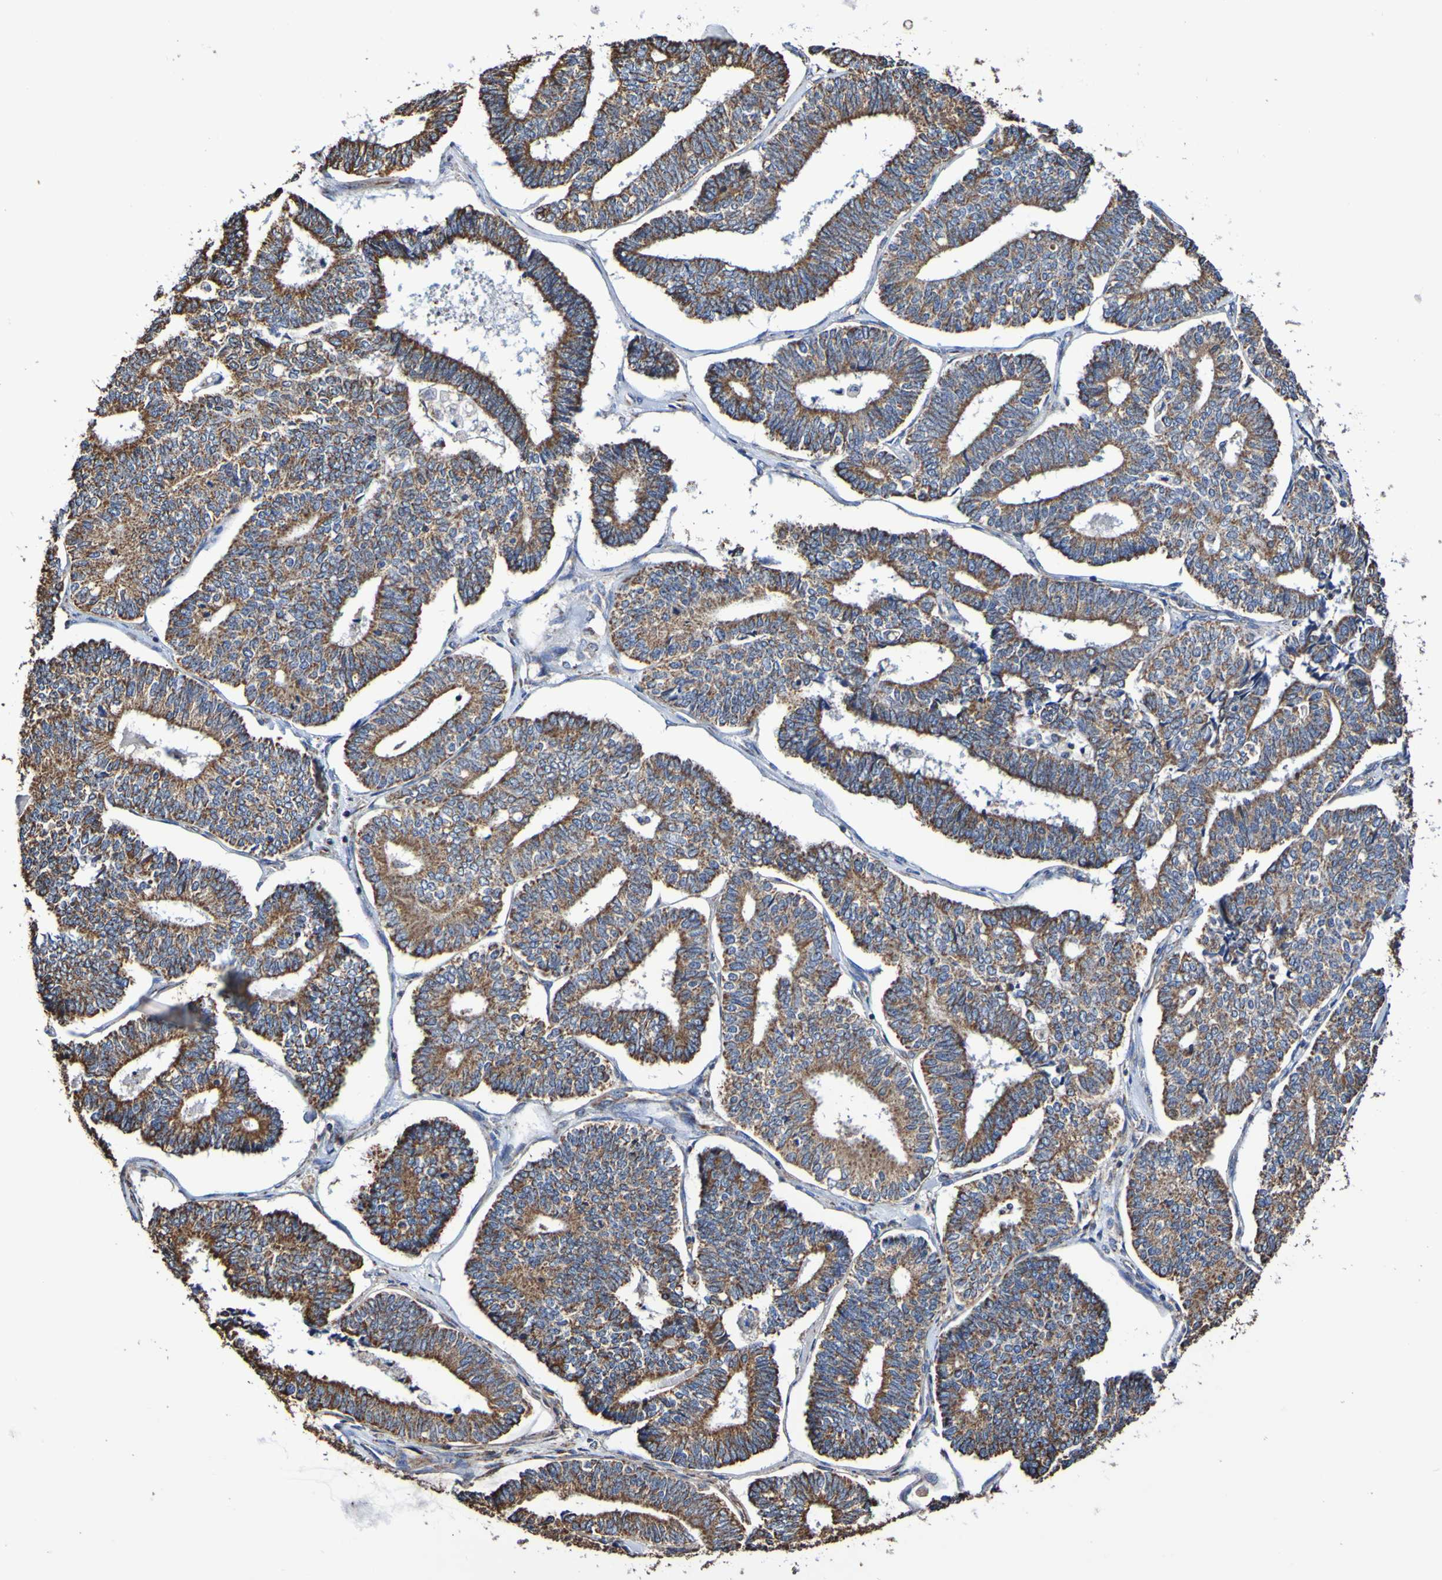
{"staining": {"intensity": "moderate", "quantity": ">75%", "location": "cytoplasmic/membranous"}, "tissue": "endometrial cancer", "cell_type": "Tumor cells", "image_type": "cancer", "snomed": [{"axis": "morphology", "description": "Adenocarcinoma, NOS"}, {"axis": "topography", "description": "Endometrium"}], "caption": "Human endometrial cancer stained for a protein (brown) displays moderate cytoplasmic/membranous positive staining in about >75% of tumor cells.", "gene": "IL18R1", "patient": {"sex": "female", "age": 70}}